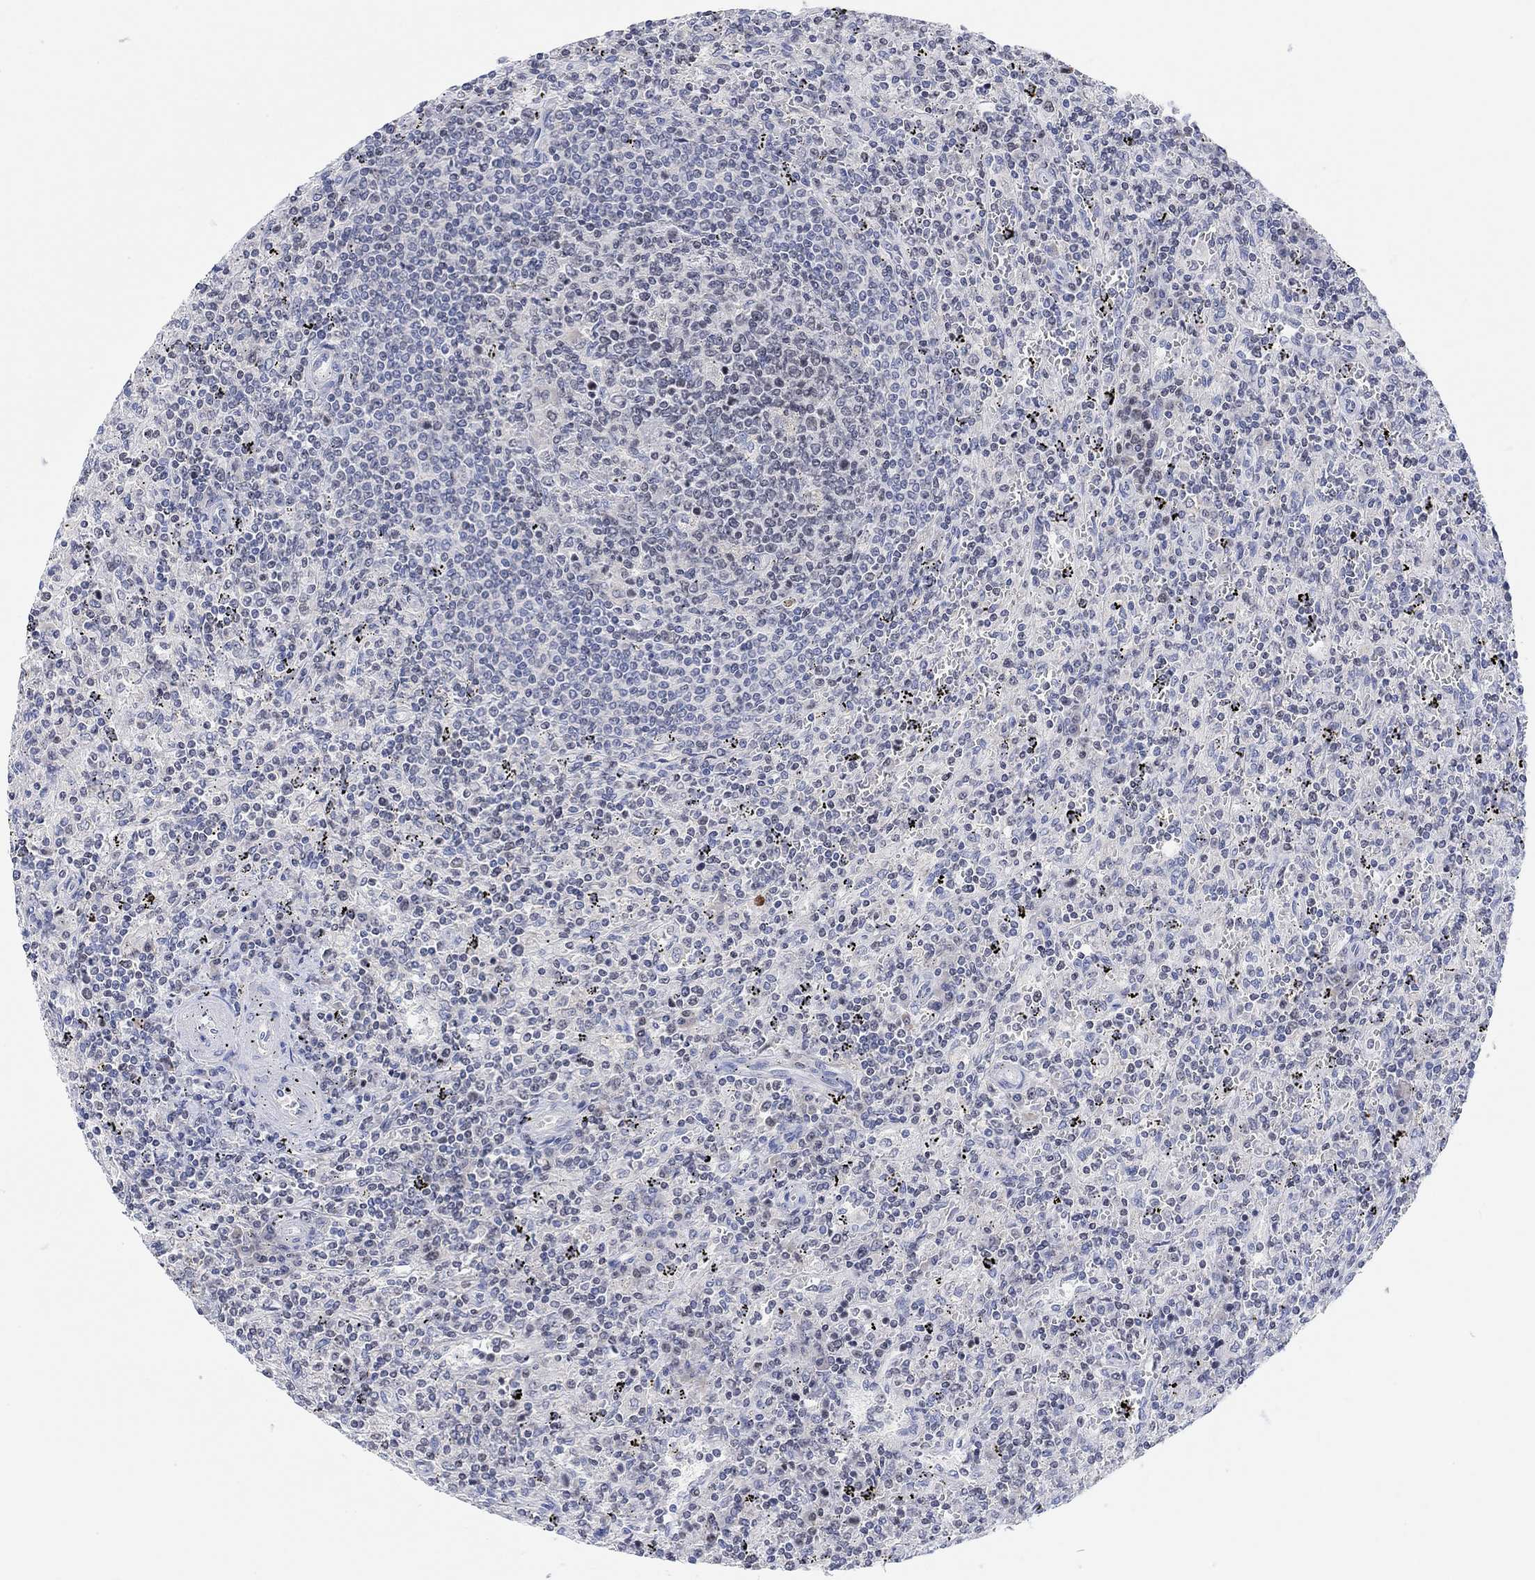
{"staining": {"intensity": "negative", "quantity": "none", "location": "none"}, "tissue": "lymphoma", "cell_type": "Tumor cells", "image_type": "cancer", "snomed": [{"axis": "morphology", "description": "Malignant lymphoma, non-Hodgkin's type, Low grade"}, {"axis": "topography", "description": "Spleen"}], "caption": "An image of human low-grade malignant lymphoma, non-Hodgkin's type is negative for staining in tumor cells.", "gene": "ATP6V1E2", "patient": {"sex": "male", "age": 62}}